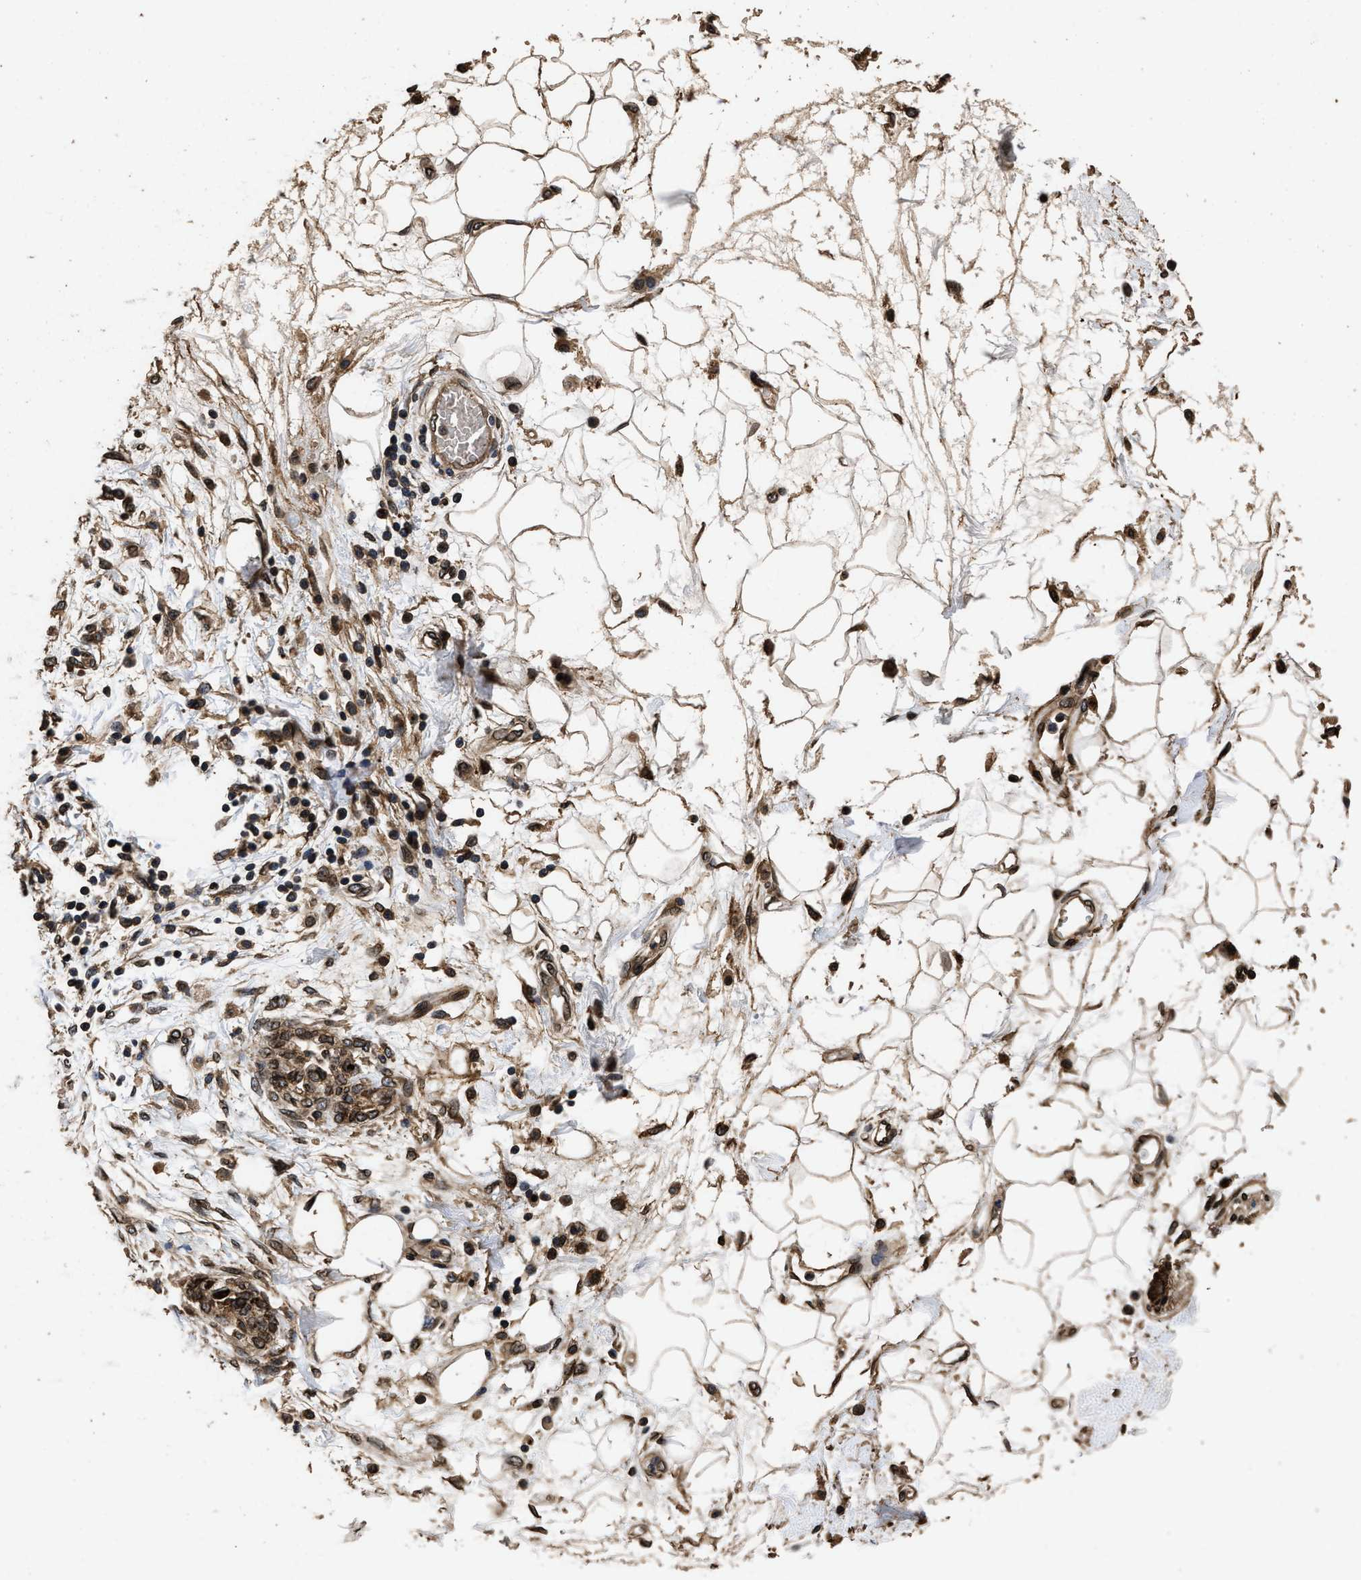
{"staining": {"intensity": "weak", "quantity": ">75%", "location": "cytoplasmic/membranous,nuclear"}, "tissue": "adipose tissue", "cell_type": "Adipocytes", "image_type": "normal", "snomed": [{"axis": "morphology", "description": "Normal tissue, NOS"}, {"axis": "morphology", "description": "Adenocarcinoma, NOS"}, {"axis": "topography", "description": "Duodenum"}, {"axis": "topography", "description": "Peripheral nerve tissue"}], "caption": "This is an image of immunohistochemistry staining of unremarkable adipose tissue, which shows weak positivity in the cytoplasmic/membranous,nuclear of adipocytes.", "gene": "ACCS", "patient": {"sex": "female", "age": 60}}